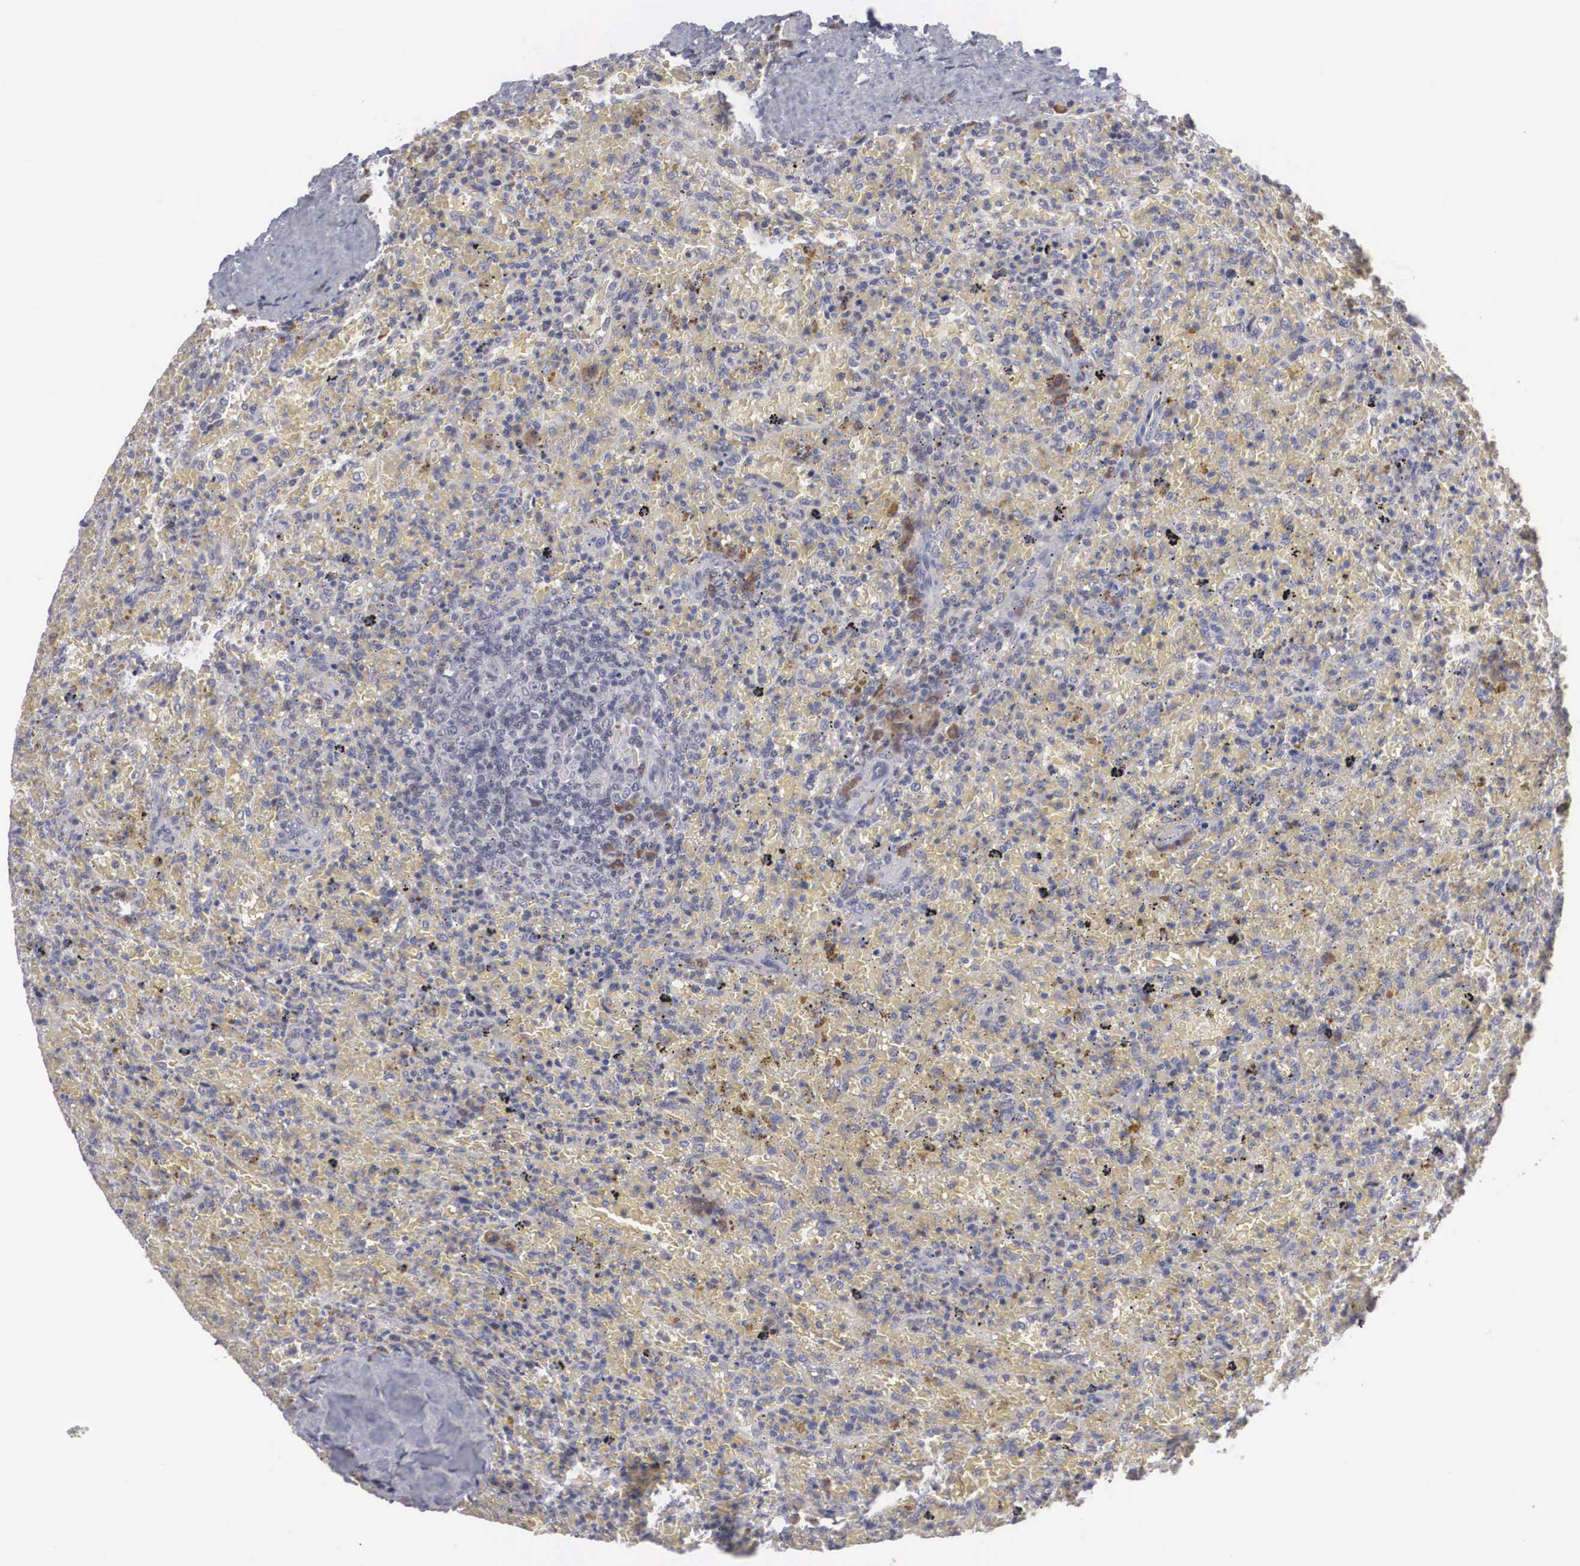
{"staining": {"intensity": "negative", "quantity": "none", "location": "none"}, "tissue": "lymphoma", "cell_type": "Tumor cells", "image_type": "cancer", "snomed": [{"axis": "morphology", "description": "Malignant lymphoma, non-Hodgkin's type, High grade"}, {"axis": "topography", "description": "Spleen"}, {"axis": "topography", "description": "Lymph node"}], "caption": "Immunohistochemistry of lymphoma exhibits no staining in tumor cells. (Immunohistochemistry, brightfield microscopy, high magnification).", "gene": "WDR89", "patient": {"sex": "female", "age": 70}}